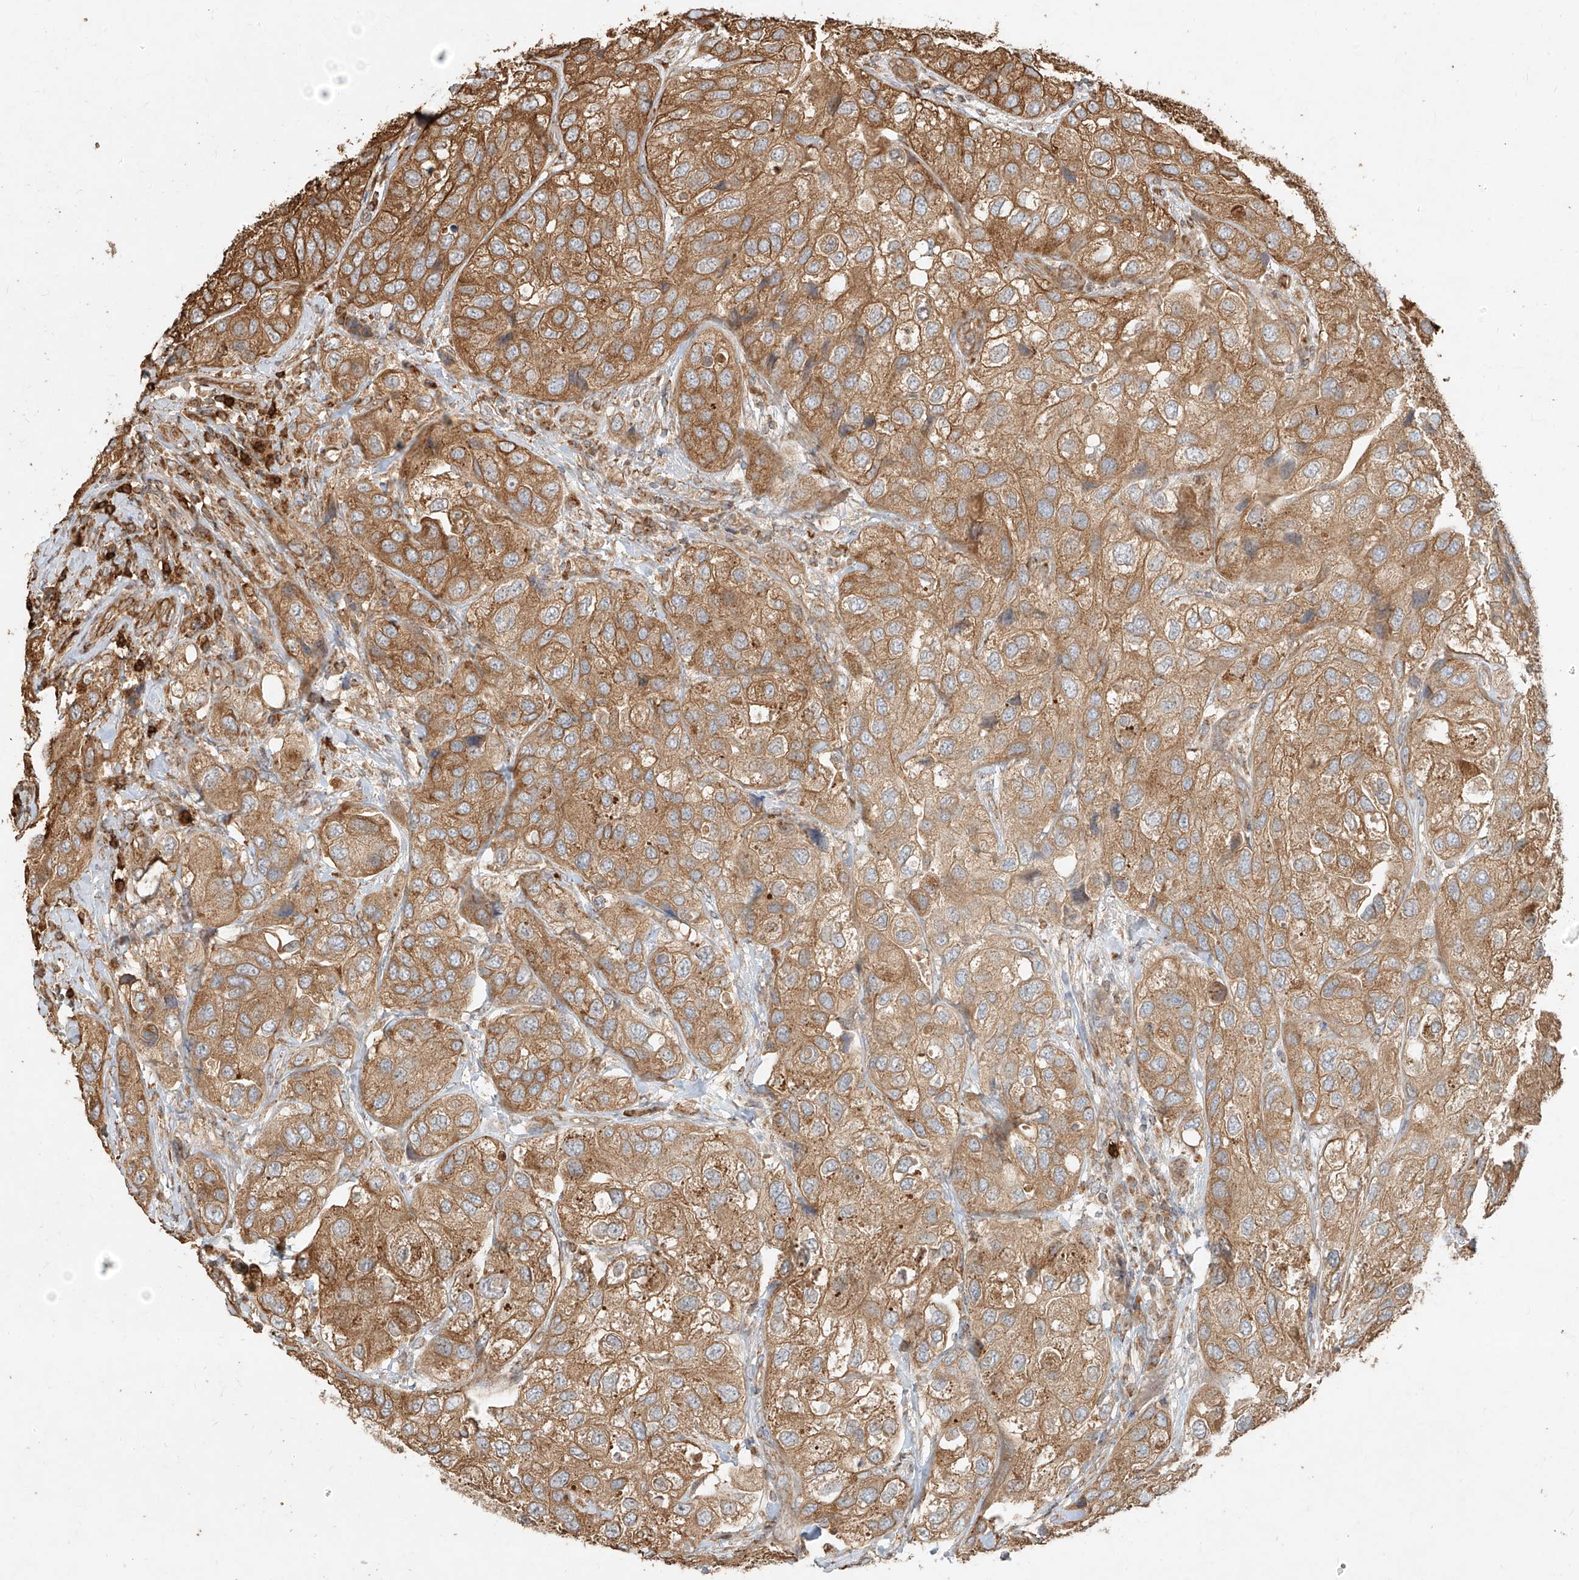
{"staining": {"intensity": "moderate", "quantity": ">75%", "location": "cytoplasmic/membranous"}, "tissue": "urothelial cancer", "cell_type": "Tumor cells", "image_type": "cancer", "snomed": [{"axis": "morphology", "description": "Urothelial carcinoma, High grade"}, {"axis": "topography", "description": "Urinary bladder"}], "caption": "Moderate cytoplasmic/membranous positivity is appreciated in about >75% of tumor cells in urothelial cancer.", "gene": "EFNB1", "patient": {"sex": "female", "age": 64}}